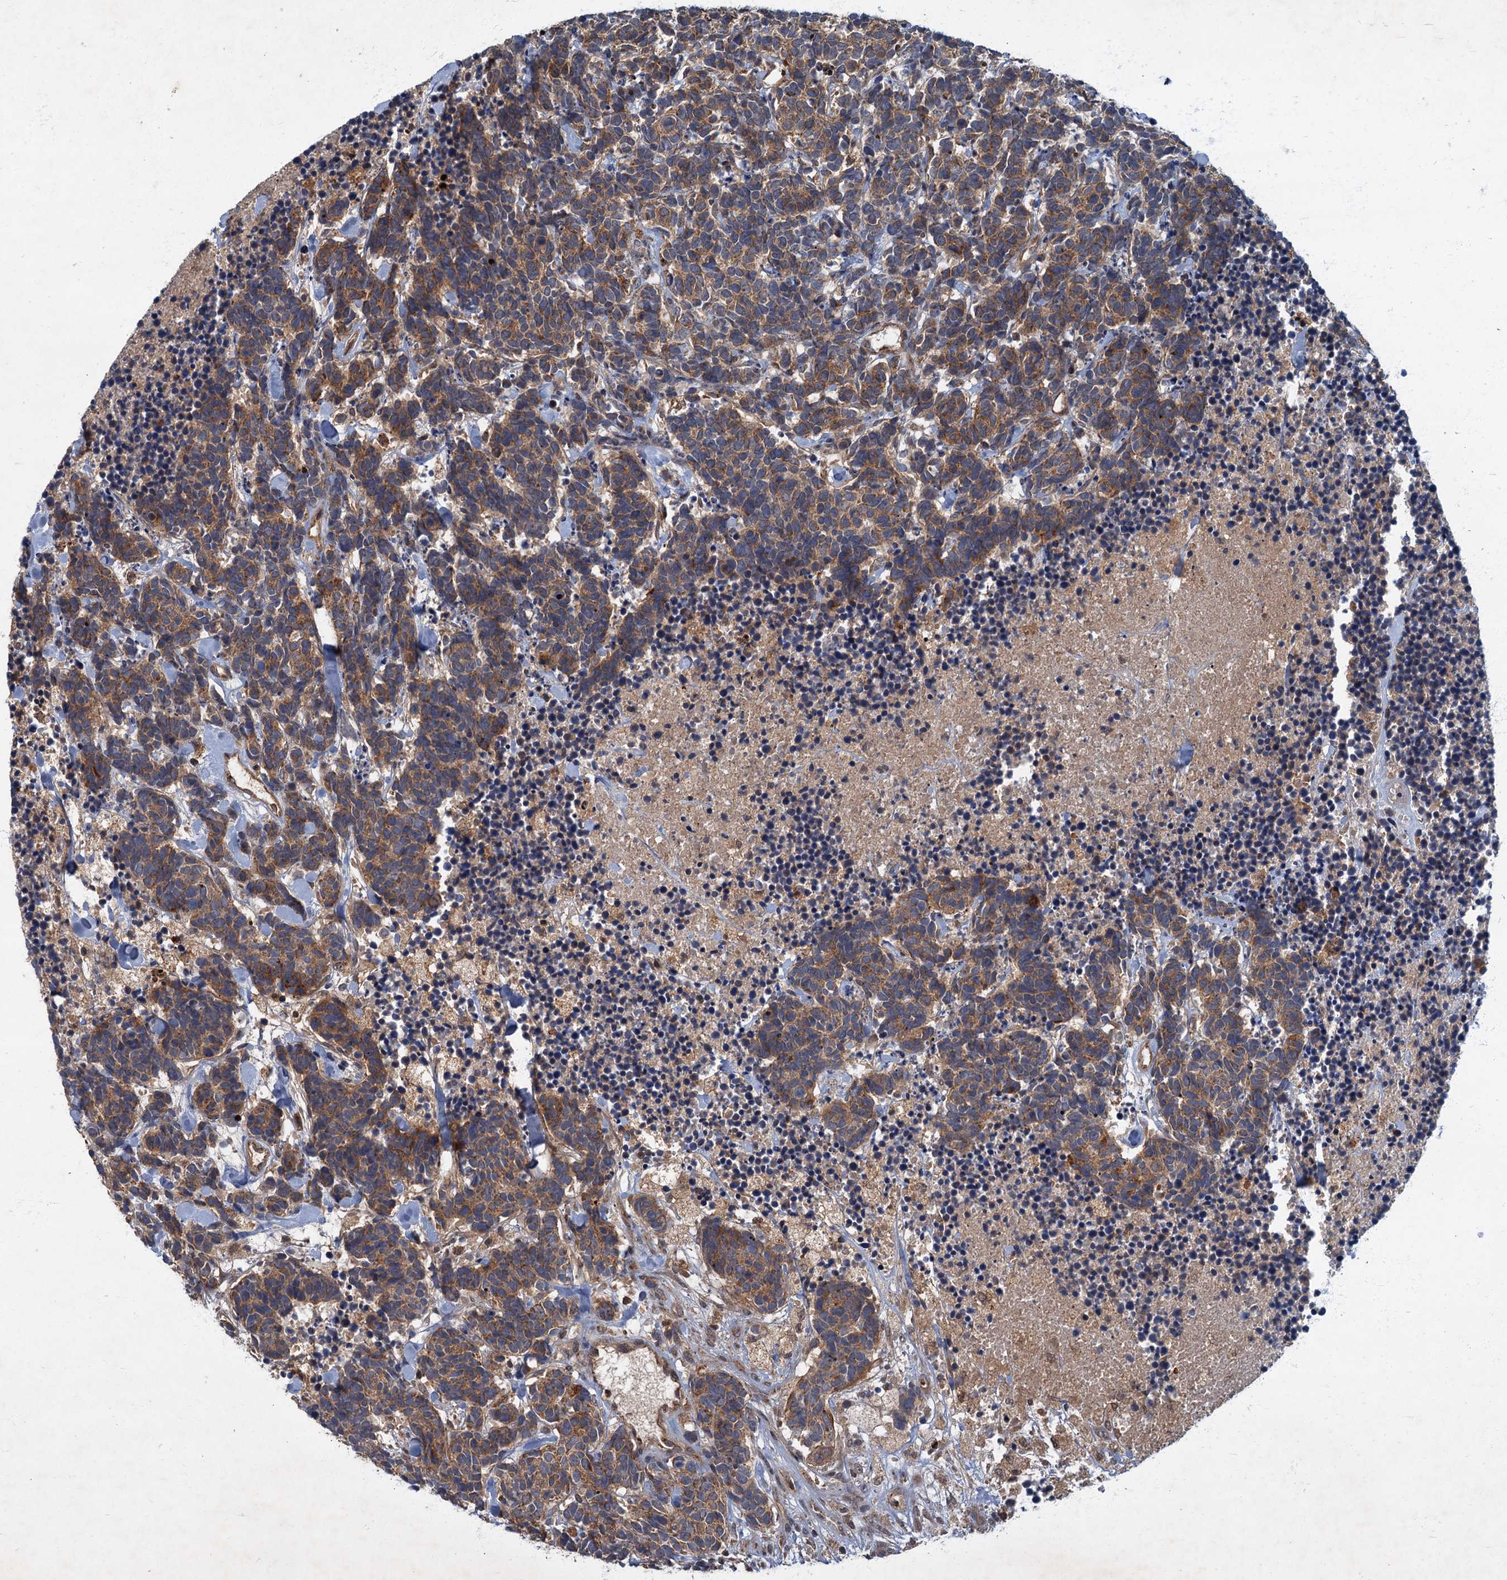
{"staining": {"intensity": "moderate", "quantity": ">75%", "location": "cytoplasmic/membranous"}, "tissue": "carcinoid", "cell_type": "Tumor cells", "image_type": "cancer", "snomed": [{"axis": "morphology", "description": "Carcinoma, NOS"}, {"axis": "morphology", "description": "Carcinoid, malignant, NOS"}, {"axis": "topography", "description": "Prostate"}], "caption": "Human carcinoid stained with a protein marker demonstrates moderate staining in tumor cells.", "gene": "SLC11A2", "patient": {"sex": "male", "age": 57}}